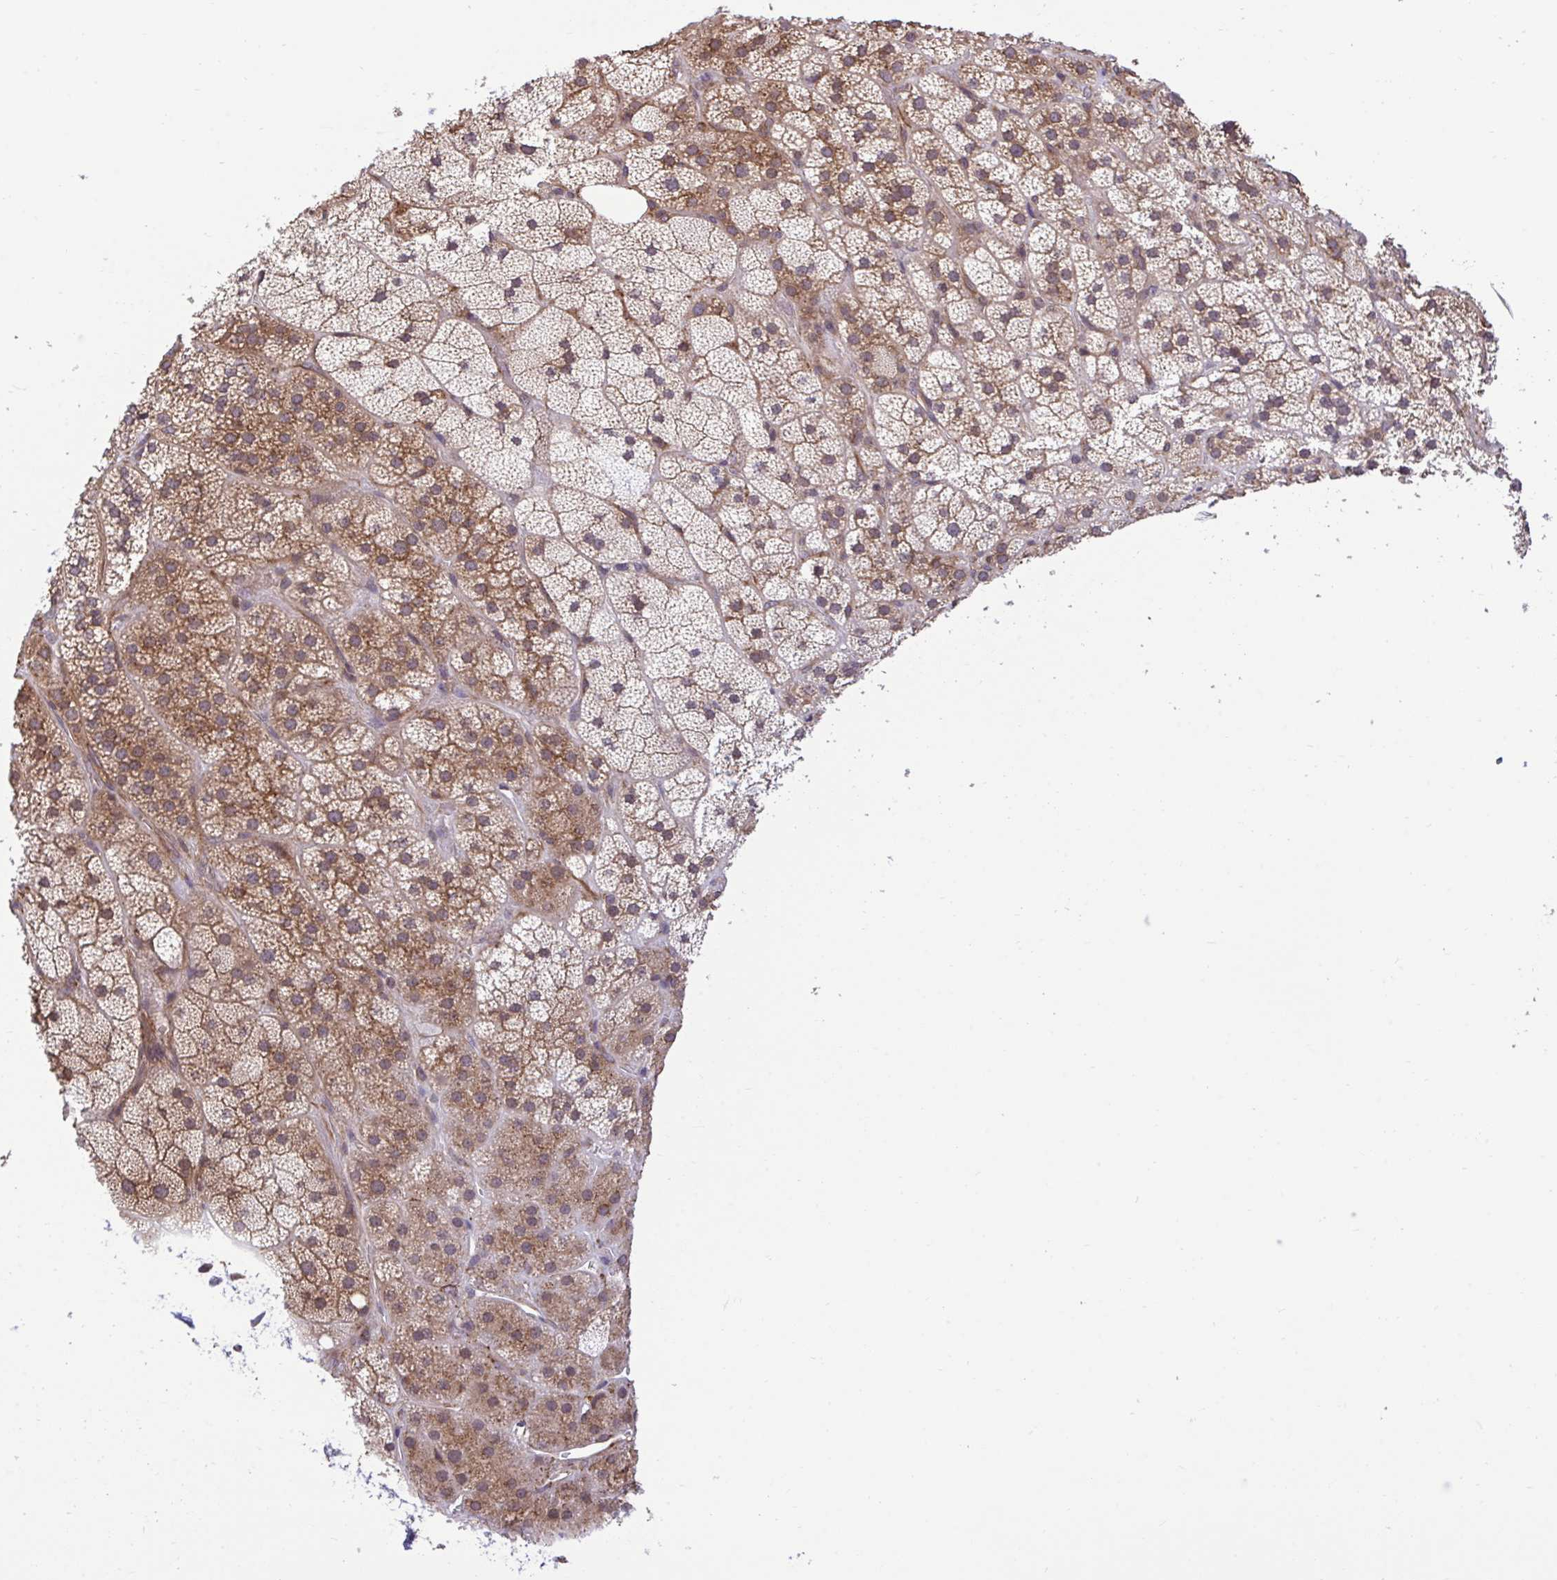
{"staining": {"intensity": "moderate", "quantity": ">75%", "location": "cytoplasmic/membranous"}, "tissue": "adrenal gland", "cell_type": "Glandular cells", "image_type": "normal", "snomed": [{"axis": "morphology", "description": "Normal tissue, NOS"}, {"axis": "topography", "description": "Adrenal gland"}], "caption": "Benign adrenal gland shows moderate cytoplasmic/membranous positivity in about >75% of glandular cells, visualized by immunohistochemistry.", "gene": "RPS15", "patient": {"sex": "male", "age": 57}}